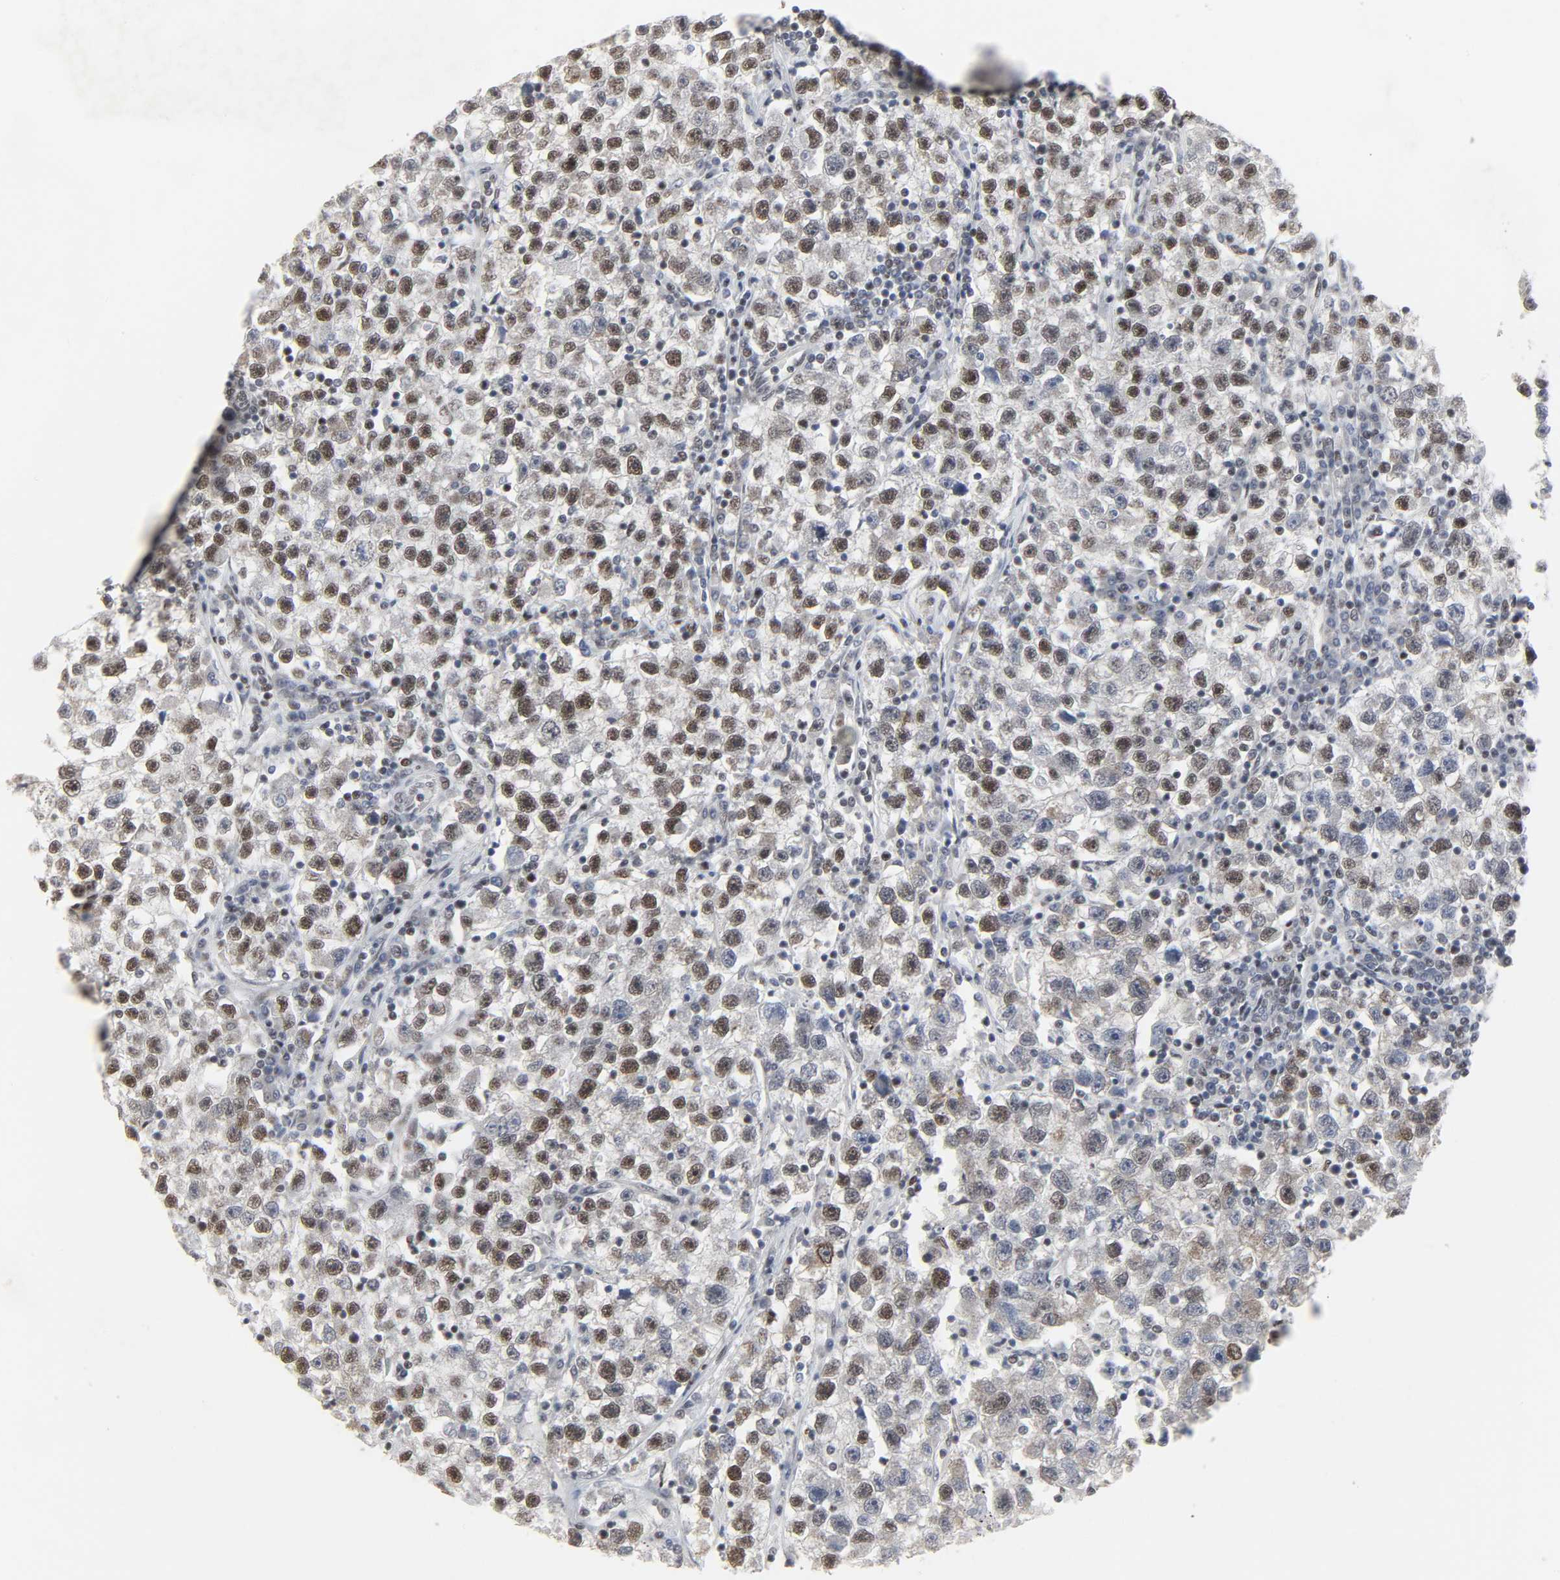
{"staining": {"intensity": "strong", "quantity": "25%-75%", "location": "nuclear"}, "tissue": "testis cancer", "cell_type": "Tumor cells", "image_type": "cancer", "snomed": [{"axis": "morphology", "description": "Seminoma, NOS"}, {"axis": "topography", "description": "Testis"}], "caption": "Brown immunohistochemical staining in human testis seminoma demonstrates strong nuclear staining in approximately 25%-75% of tumor cells. The protein of interest is stained brown, and the nuclei are stained in blue (DAB IHC with brightfield microscopy, high magnification).", "gene": "MUC1", "patient": {"sex": "male", "age": 22}}